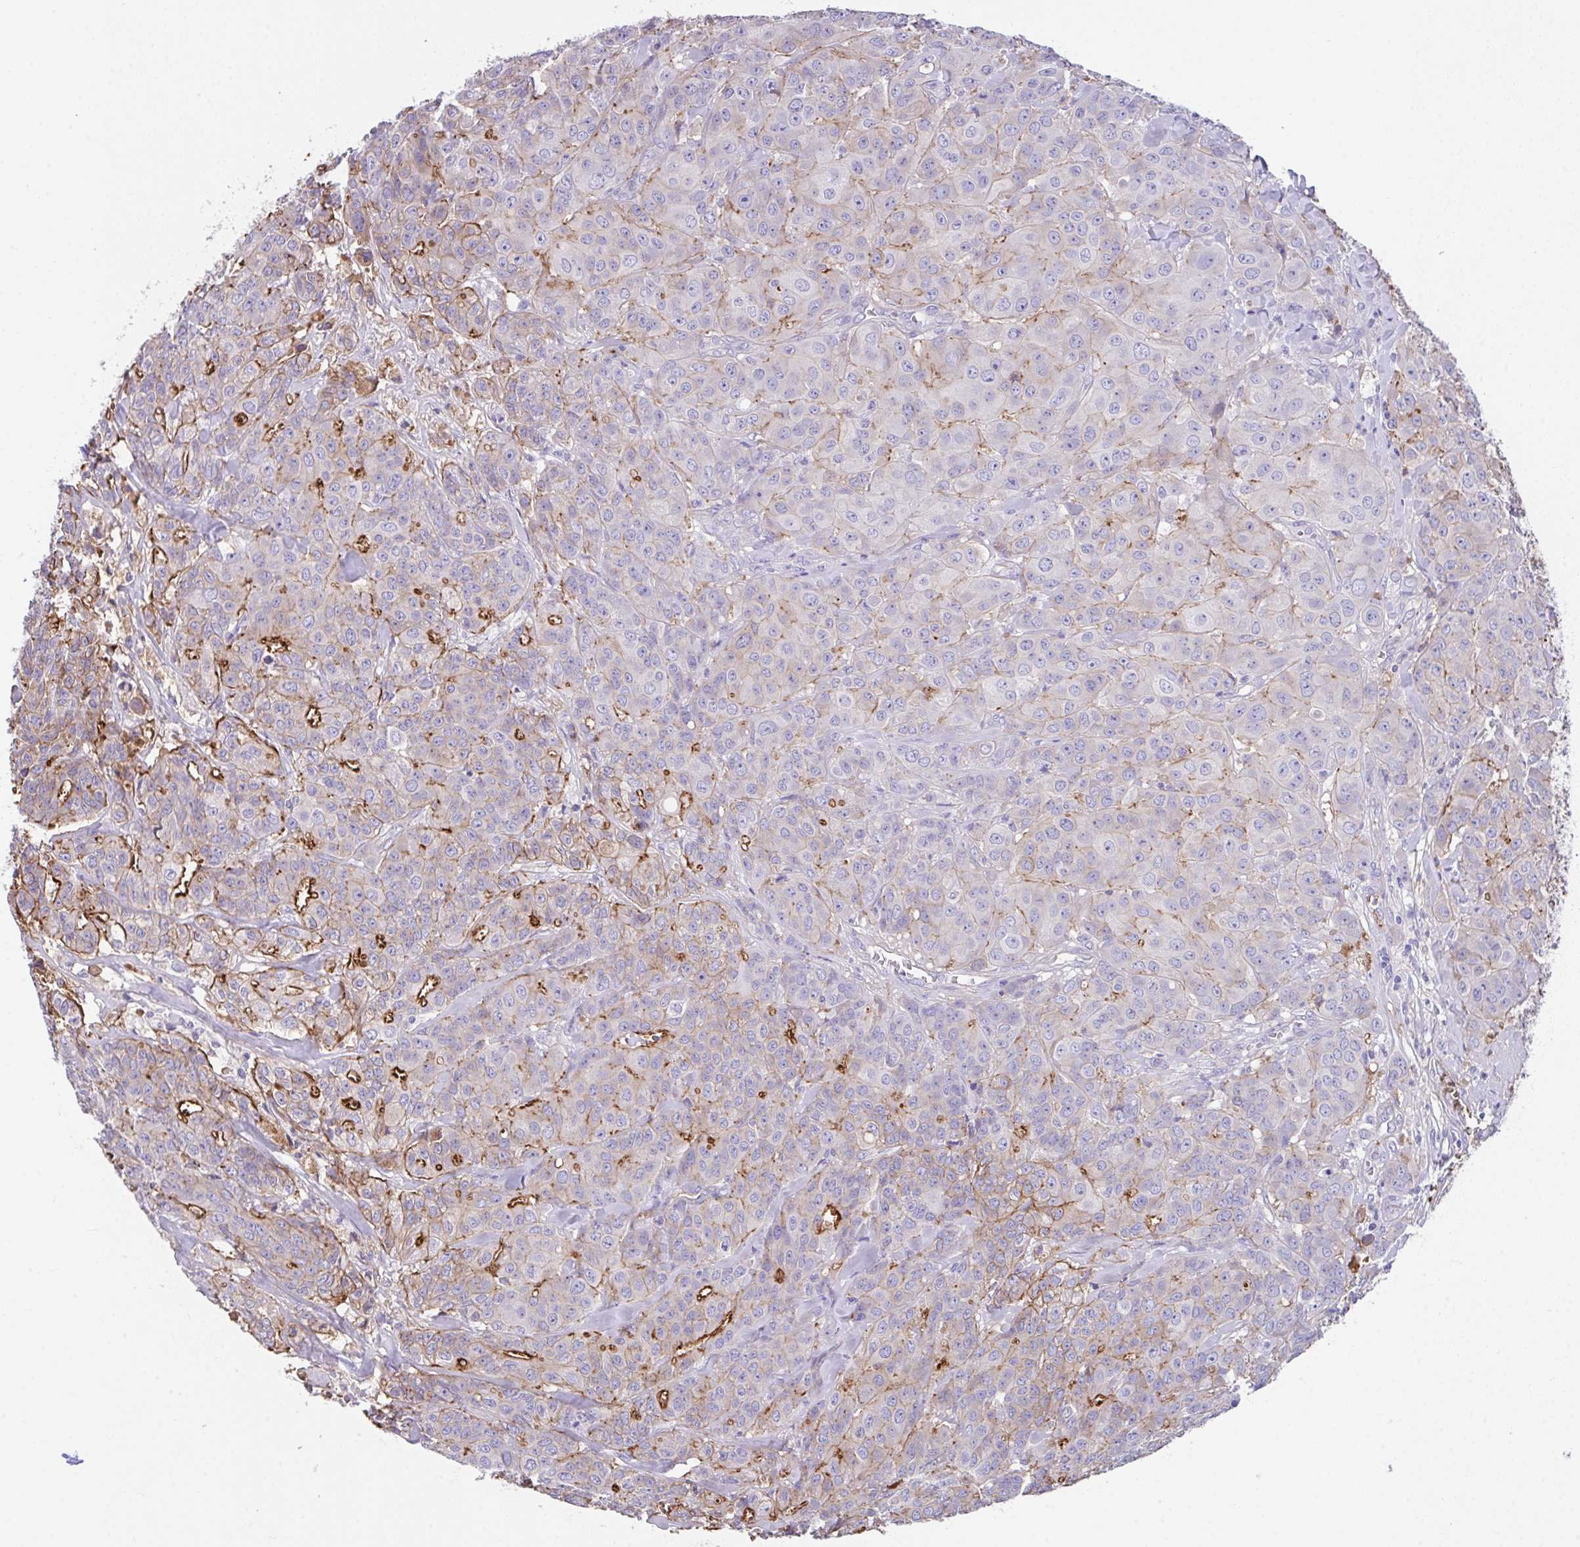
{"staining": {"intensity": "strong", "quantity": "<25%", "location": "cytoplasmic/membranous"}, "tissue": "breast cancer", "cell_type": "Tumor cells", "image_type": "cancer", "snomed": [{"axis": "morphology", "description": "Normal tissue, NOS"}, {"axis": "morphology", "description": "Duct carcinoma"}, {"axis": "topography", "description": "Breast"}], "caption": "A micrograph of breast cancer stained for a protein demonstrates strong cytoplasmic/membranous brown staining in tumor cells. Using DAB (brown) and hematoxylin (blue) stains, captured at high magnification using brightfield microscopy.", "gene": "ZNF813", "patient": {"sex": "female", "age": 43}}